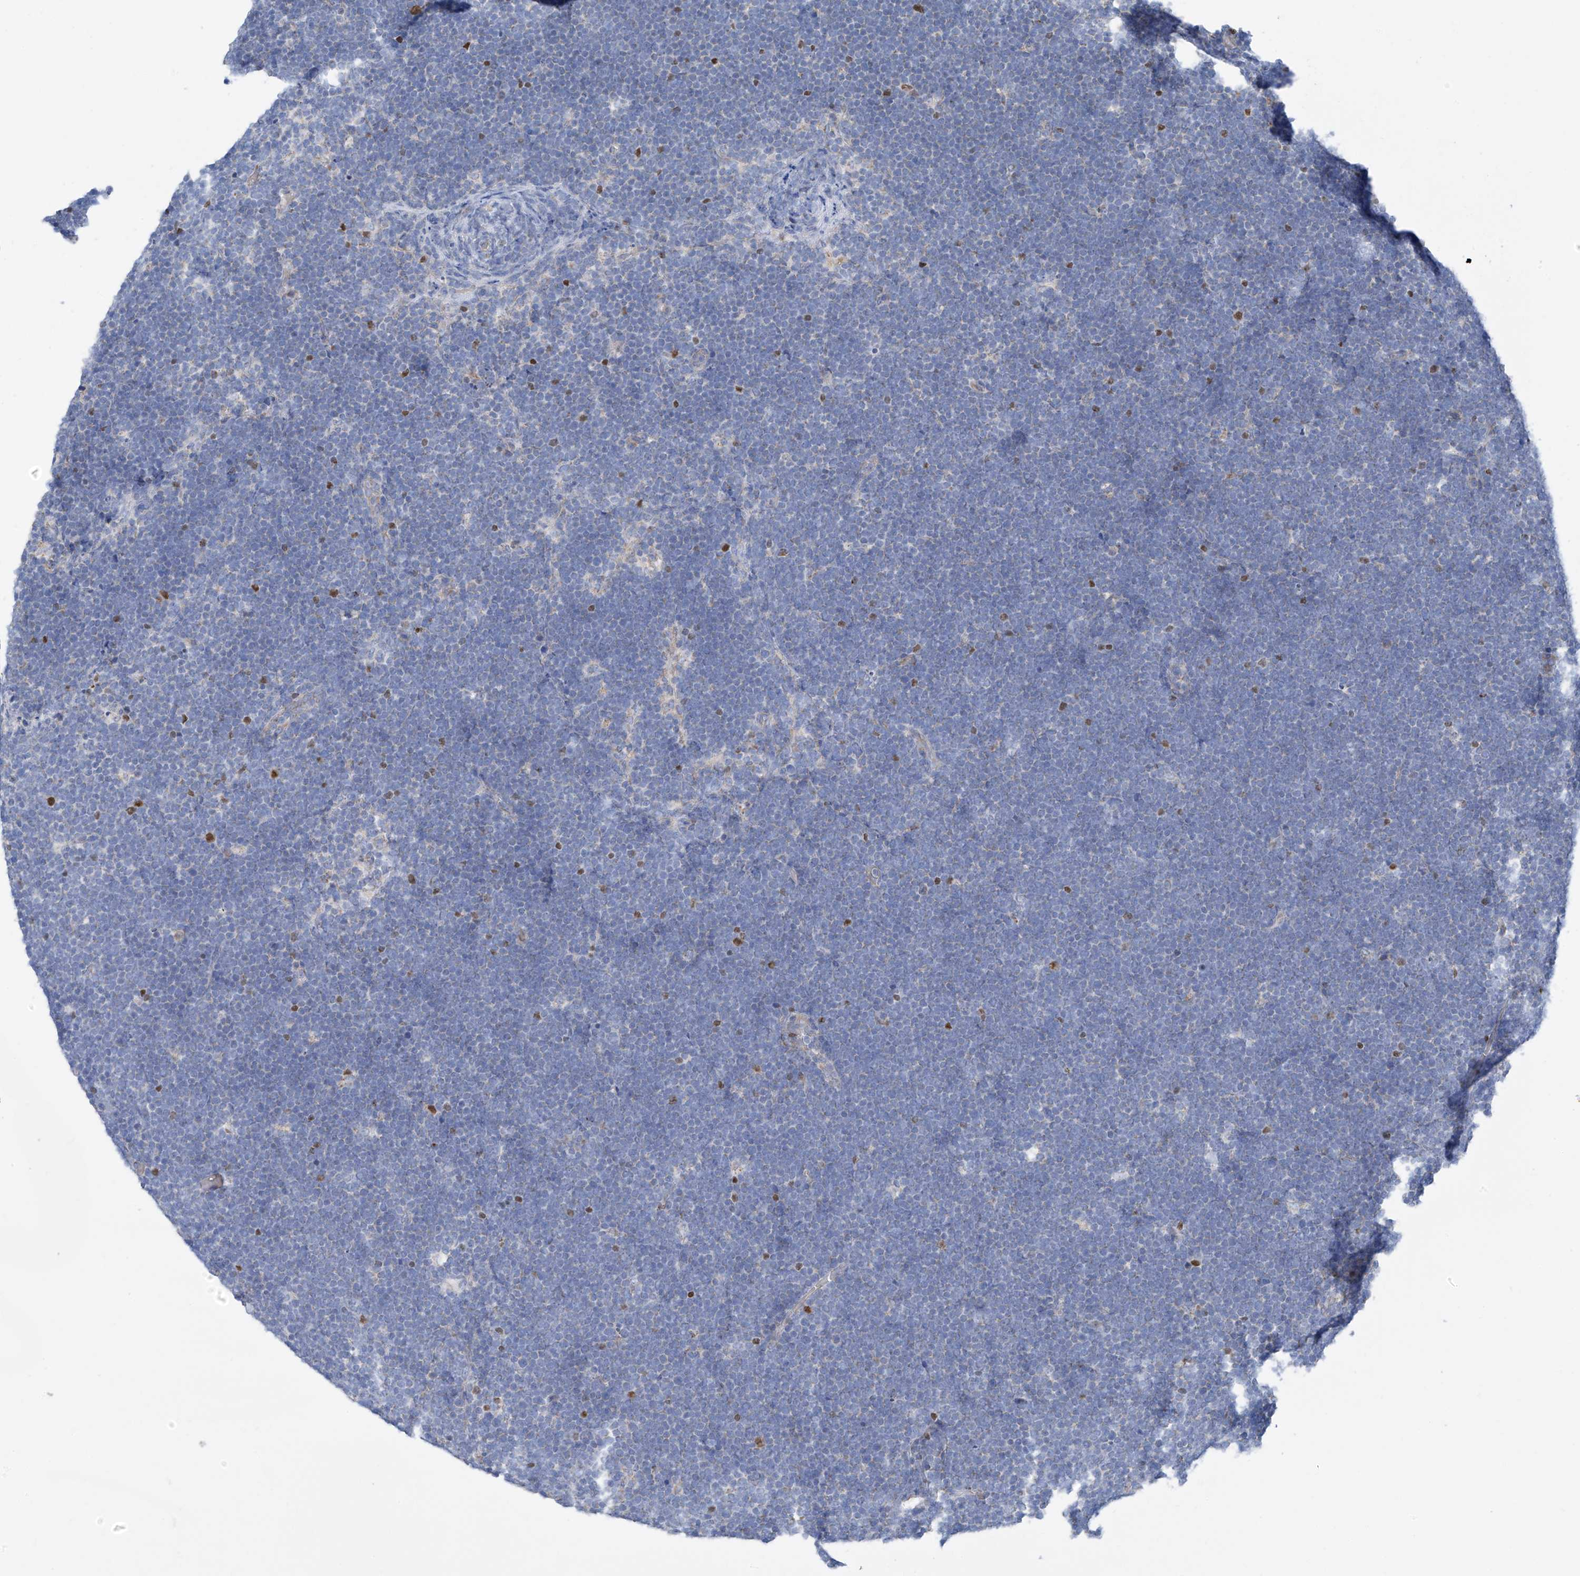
{"staining": {"intensity": "negative", "quantity": "none", "location": "none"}, "tissue": "lymphoma", "cell_type": "Tumor cells", "image_type": "cancer", "snomed": [{"axis": "morphology", "description": "Malignant lymphoma, non-Hodgkin's type, High grade"}, {"axis": "topography", "description": "Lymph node"}], "caption": "Tumor cells show no significant positivity in lymphoma. The staining is performed using DAB (3,3'-diaminobenzidine) brown chromogen with nuclei counter-stained in using hematoxylin.", "gene": "EOMES", "patient": {"sex": "male", "age": 13}}